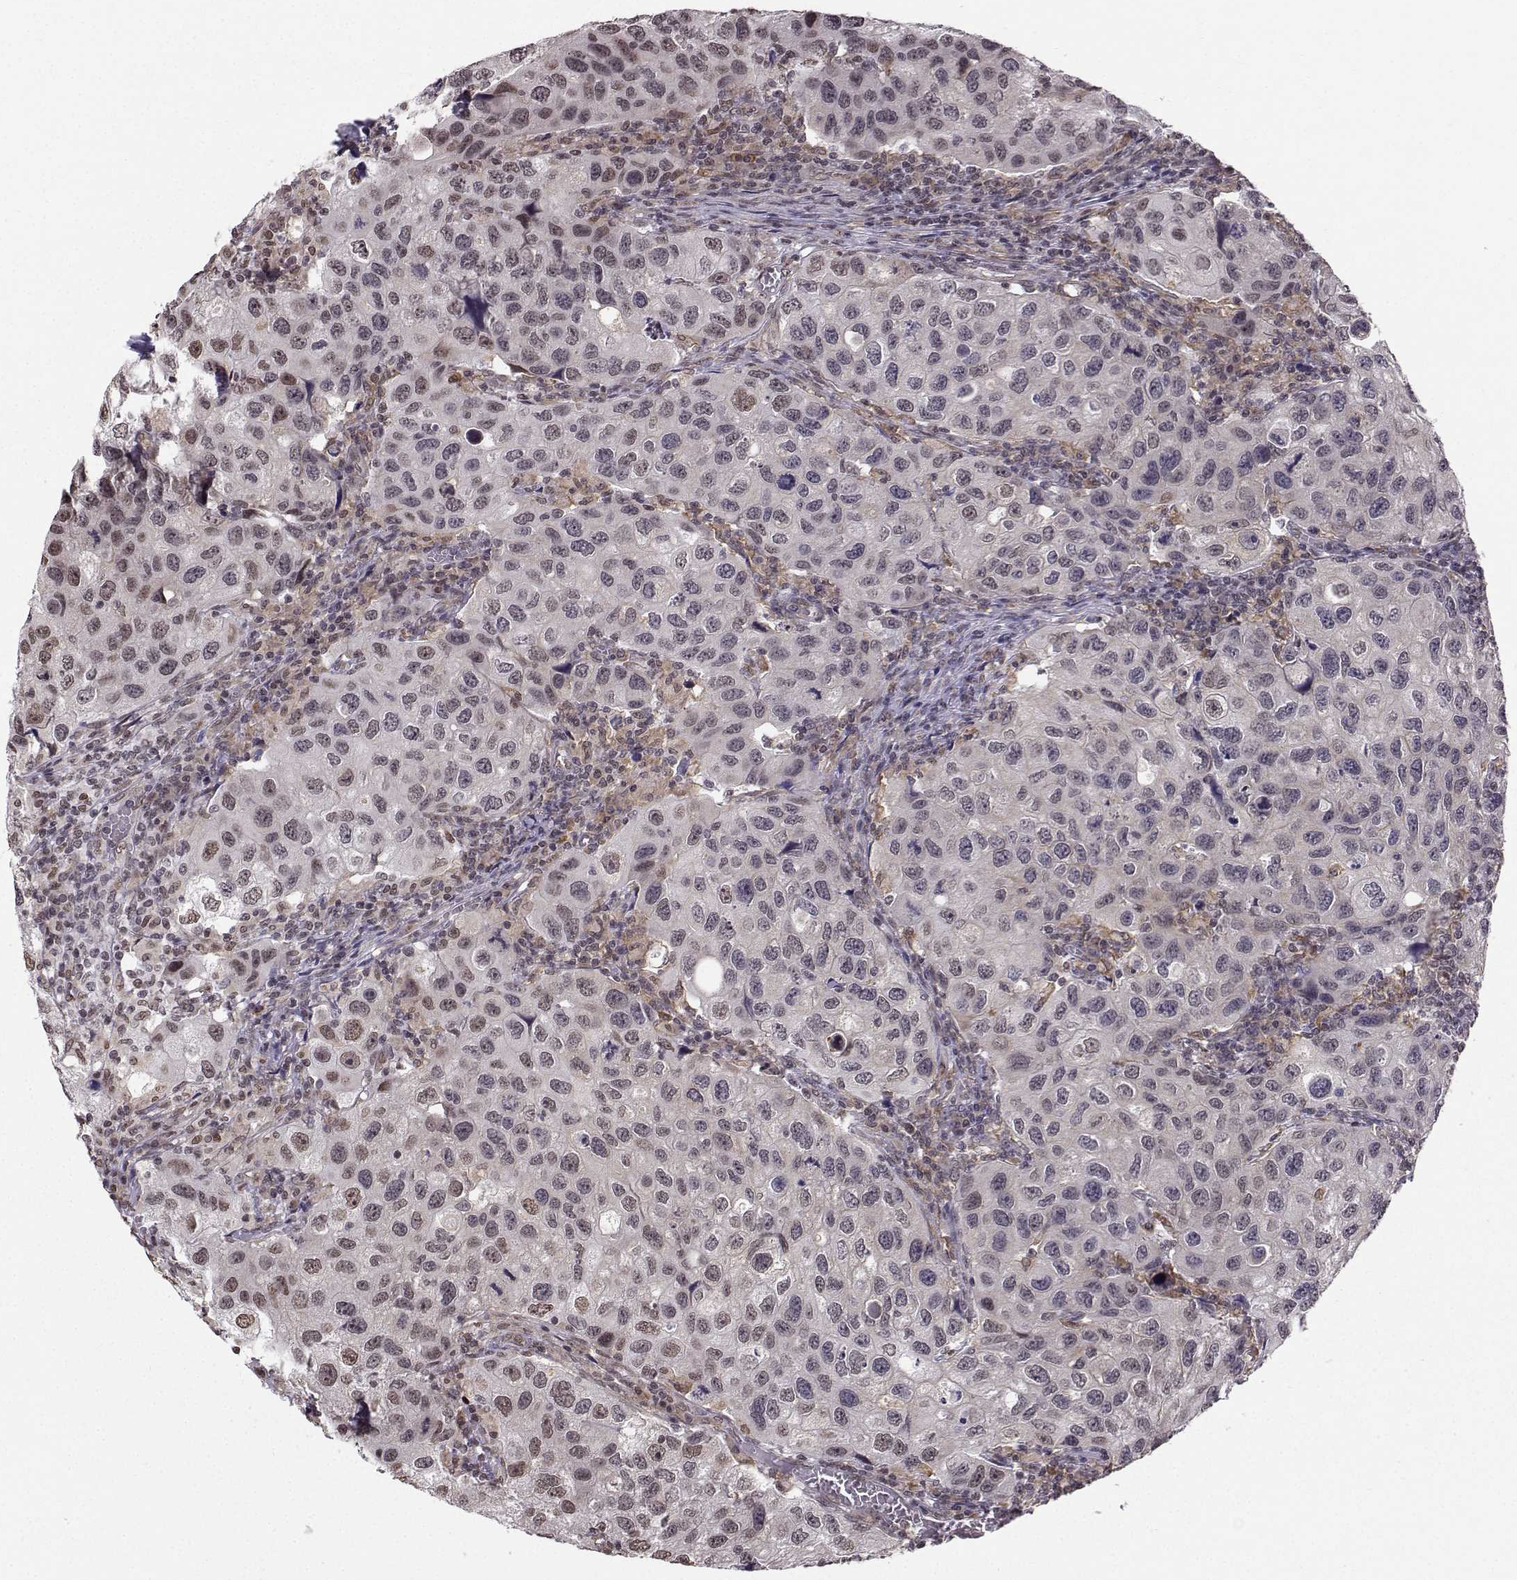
{"staining": {"intensity": "negative", "quantity": "none", "location": "none"}, "tissue": "urothelial cancer", "cell_type": "Tumor cells", "image_type": "cancer", "snomed": [{"axis": "morphology", "description": "Urothelial carcinoma, High grade"}, {"axis": "topography", "description": "Urinary bladder"}], "caption": "A photomicrograph of human urothelial cancer is negative for staining in tumor cells.", "gene": "EZH1", "patient": {"sex": "male", "age": 79}}